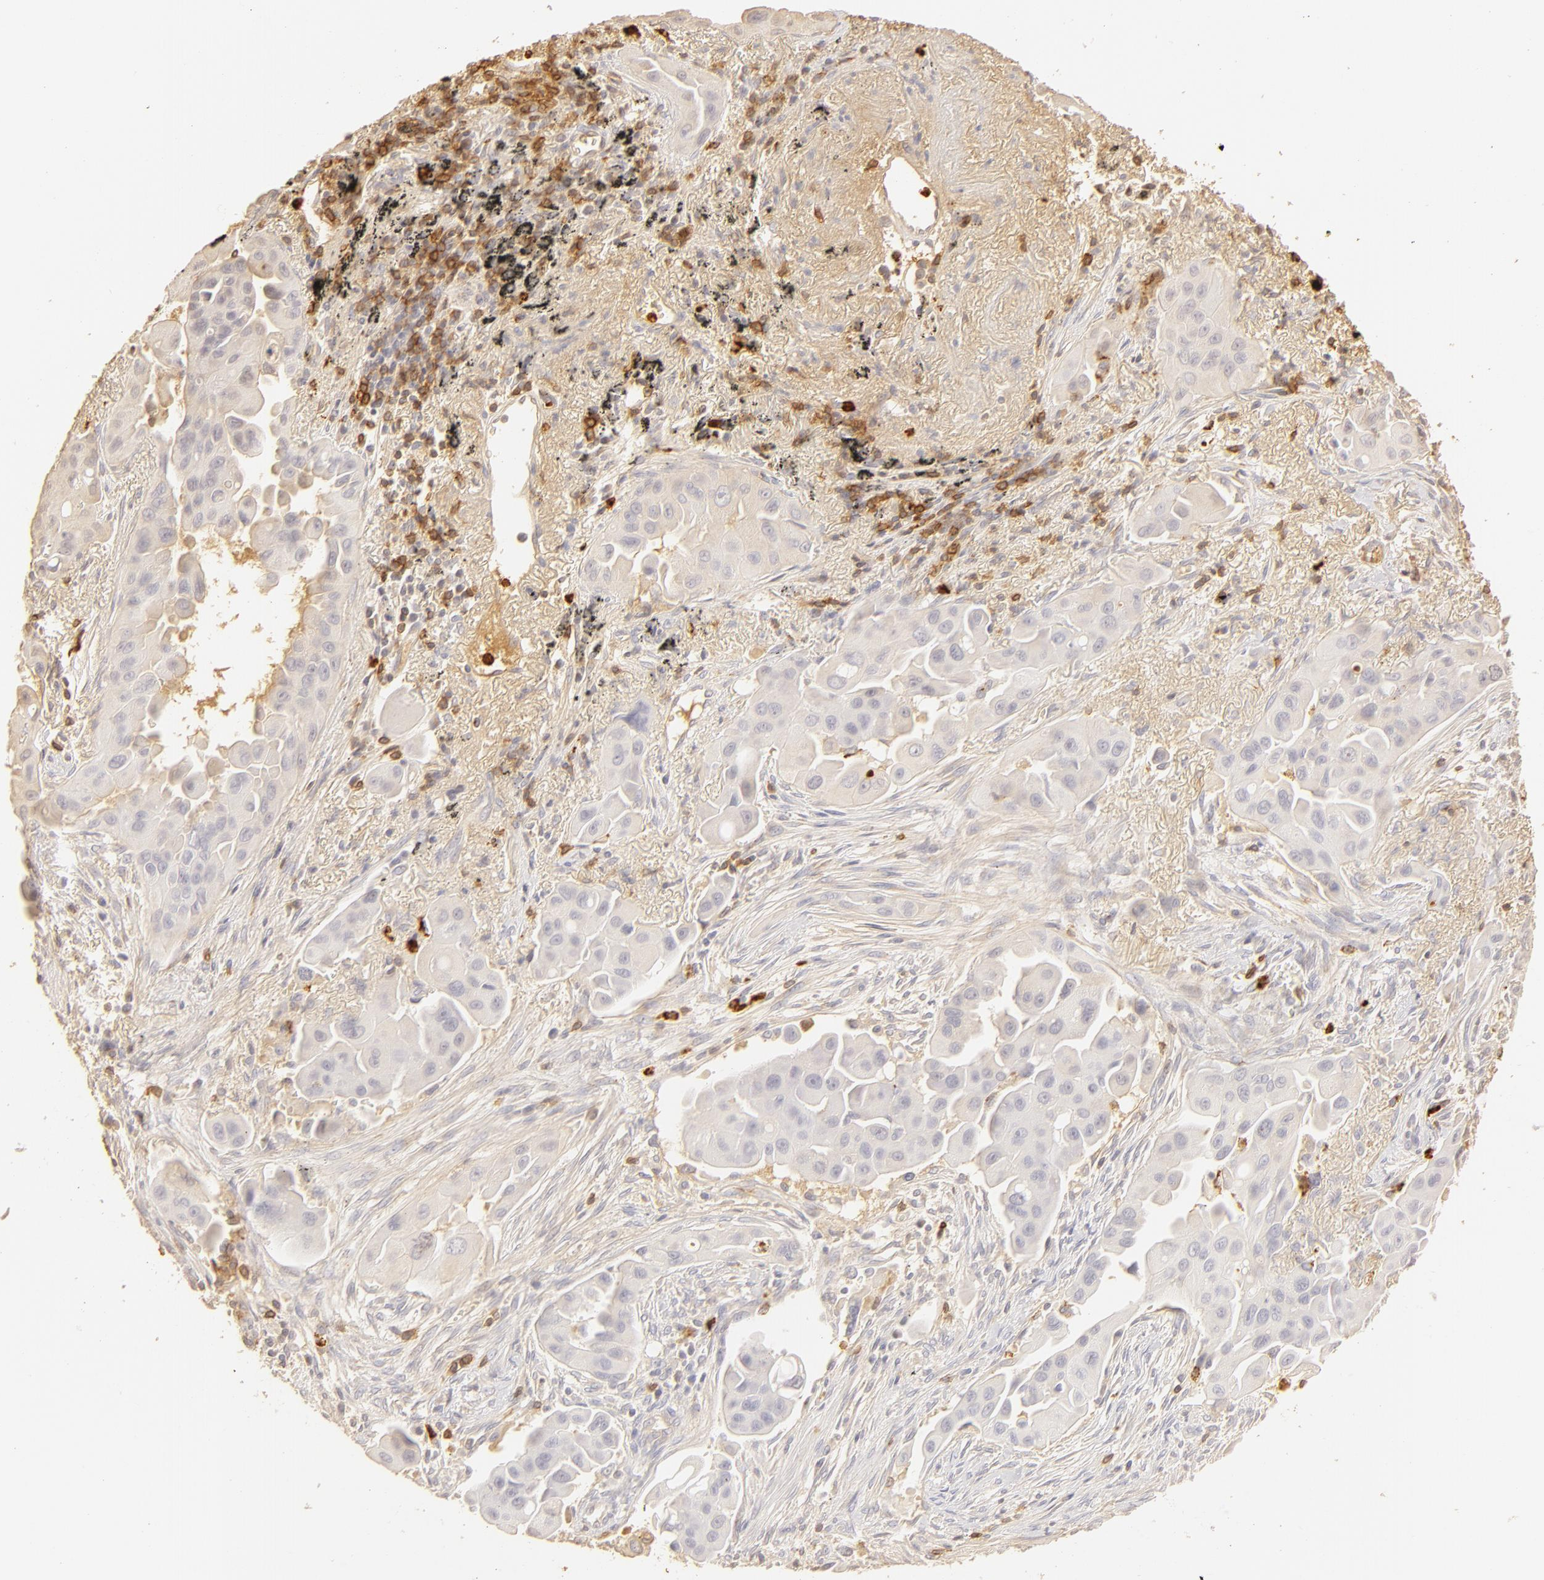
{"staining": {"intensity": "negative", "quantity": "none", "location": "none"}, "tissue": "lung cancer", "cell_type": "Tumor cells", "image_type": "cancer", "snomed": [{"axis": "morphology", "description": "Adenocarcinoma, NOS"}, {"axis": "topography", "description": "Lung"}], "caption": "Tumor cells are negative for protein expression in human lung adenocarcinoma.", "gene": "C1R", "patient": {"sex": "male", "age": 68}}